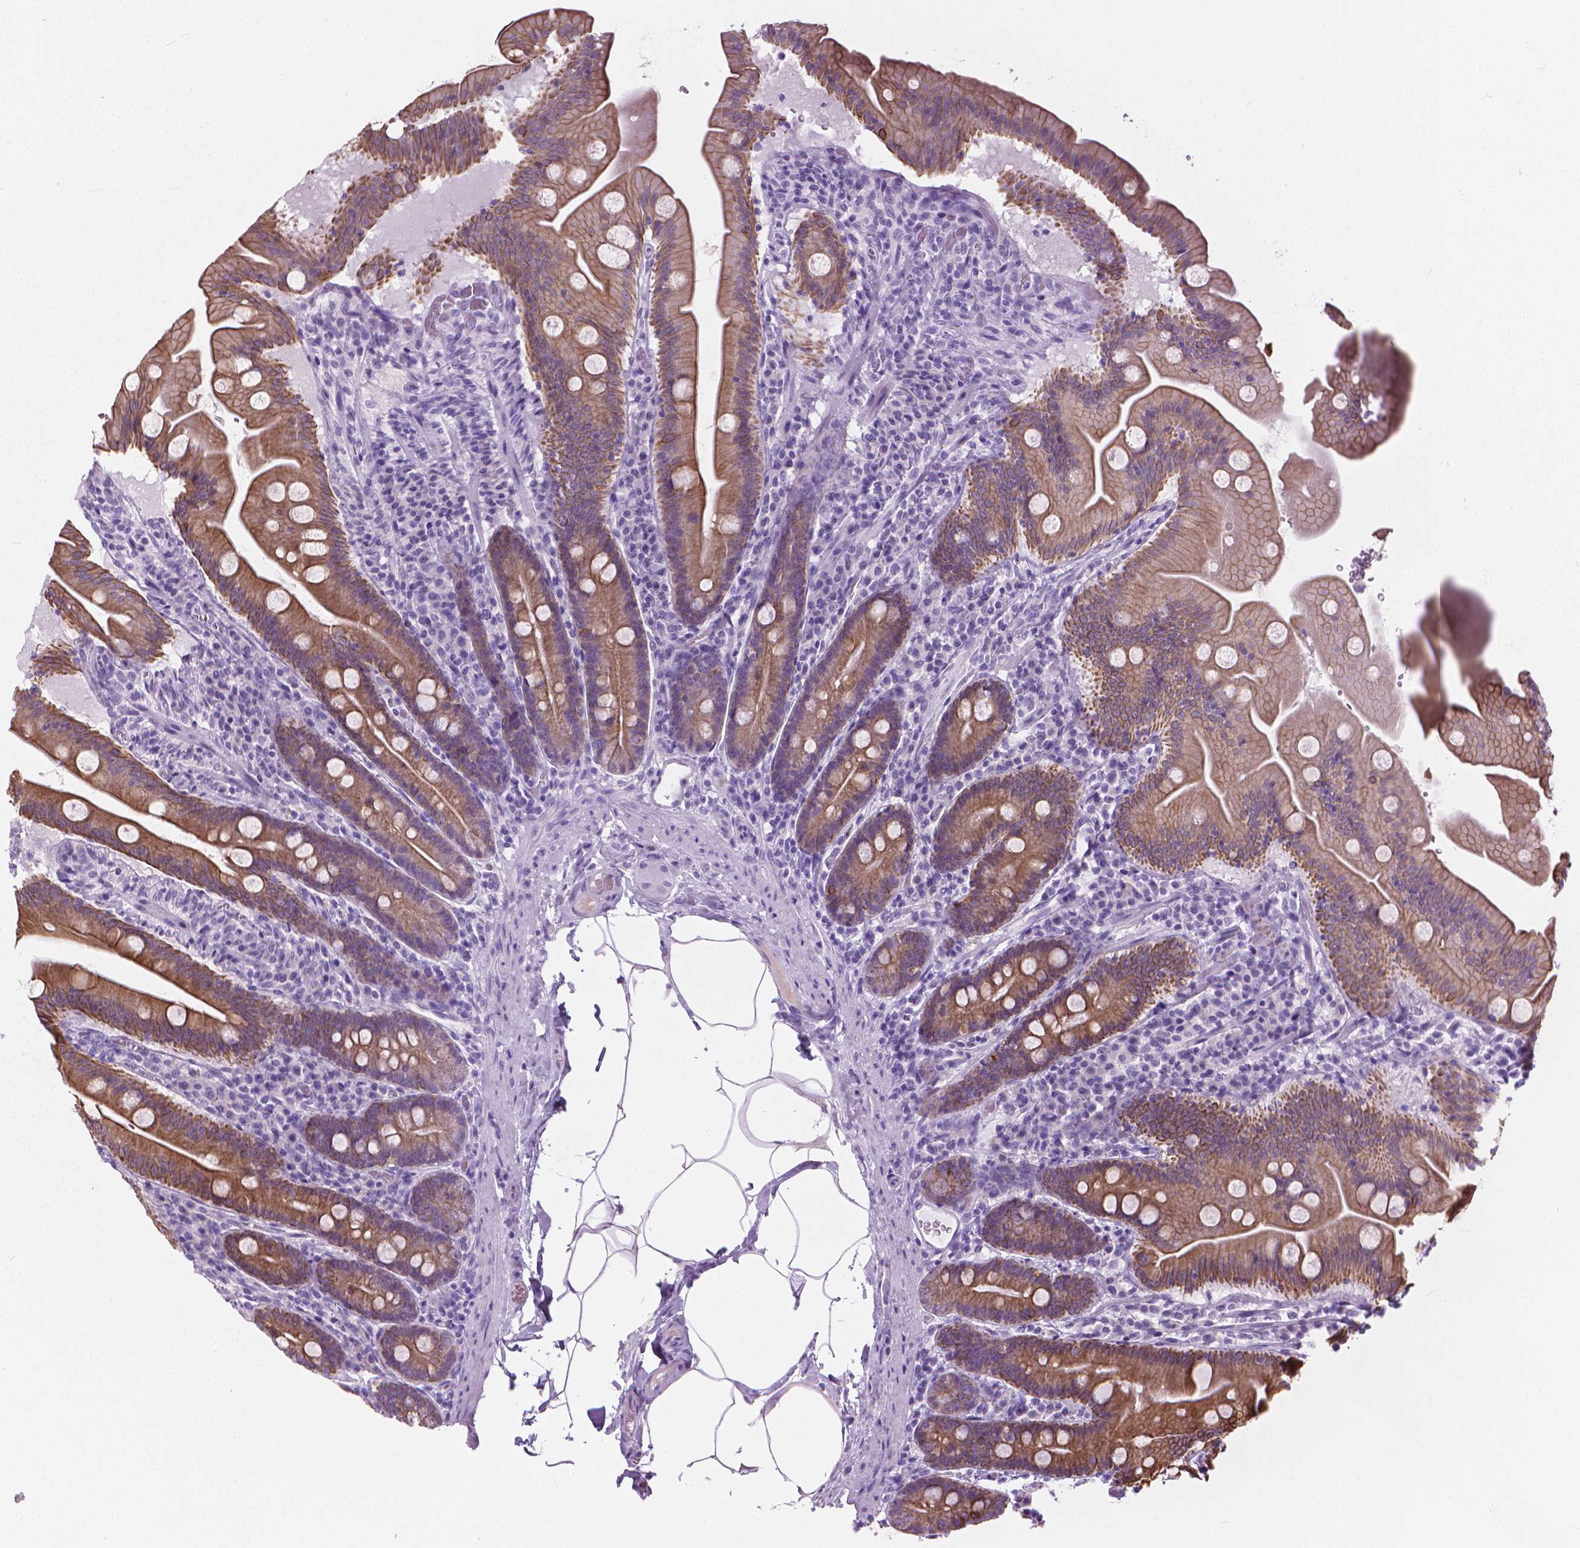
{"staining": {"intensity": "strong", "quantity": ">75%", "location": "cytoplasmic/membranous"}, "tissue": "small intestine", "cell_type": "Glandular cells", "image_type": "normal", "snomed": [{"axis": "morphology", "description": "Normal tissue, NOS"}, {"axis": "topography", "description": "Small intestine"}], "caption": "Immunohistochemistry (IHC) image of normal human small intestine stained for a protein (brown), which exhibits high levels of strong cytoplasmic/membranous expression in approximately >75% of glandular cells.", "gene": "HTR2B", "patient": {"sex": "male", "age": 37}}